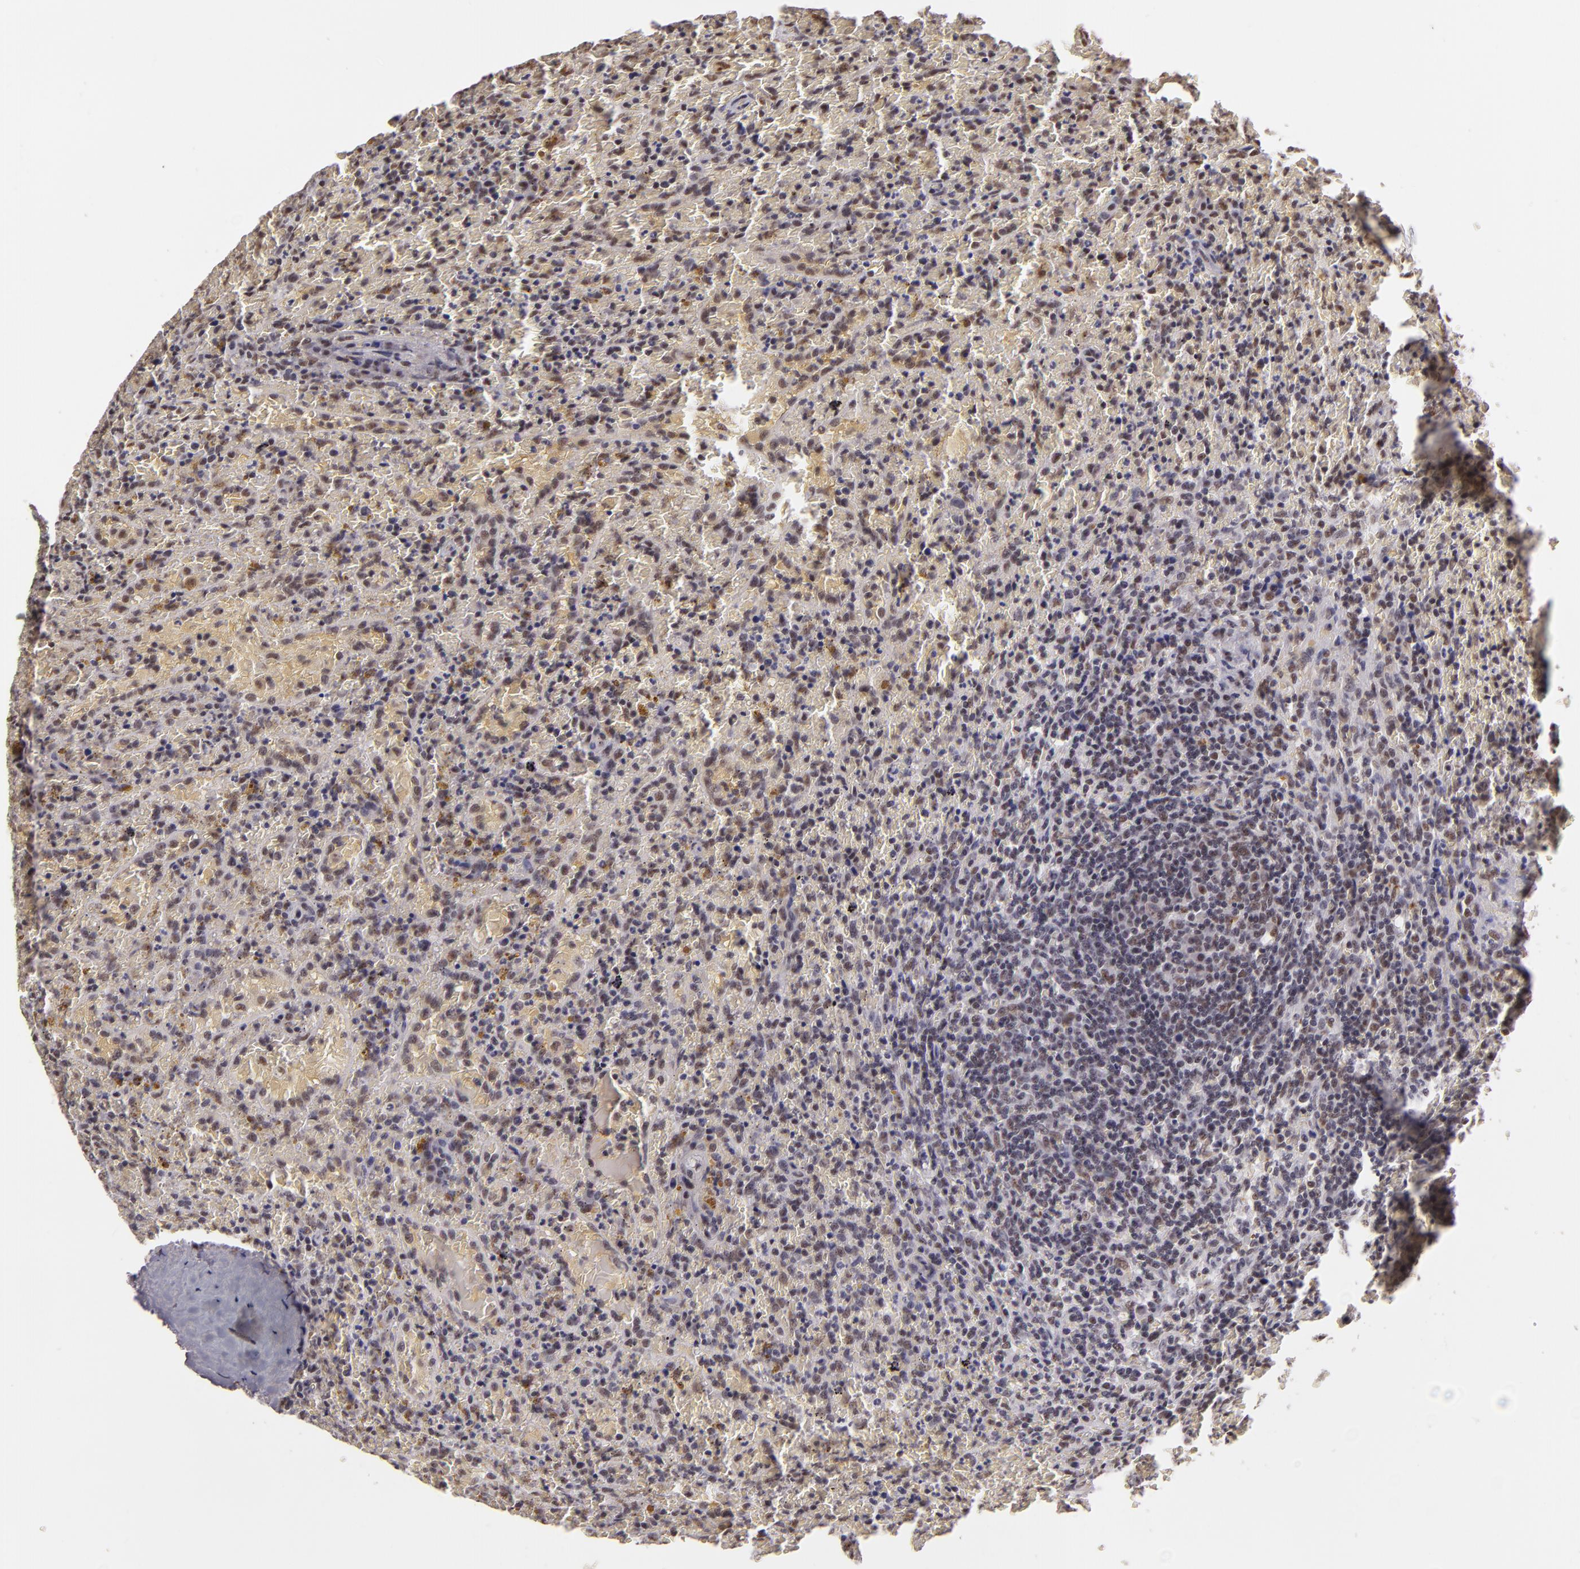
{"staining": {"intensity": "weak", "quantity": "<25%", "location": "nuclear"}, "tissue": "lymphoma", "cell_type": "Tumor cells", "image_type": "cancer", "snomed": [{"axis": "morphology", "description": "Malignant lymphoma, non-Hodgkin's type, High grade"}, {"axis": "topography", "description": "Spleen"}, {"axis": "topography", "description": "Lymph node"}], "caption": "Protein analysis of high-grade malignant lymphoma, non-Hodgkin's type demonstrates no significant positivity in tumor cells.", "gene": "INTS6", "patient": {"sex": "female", "age": 70}}